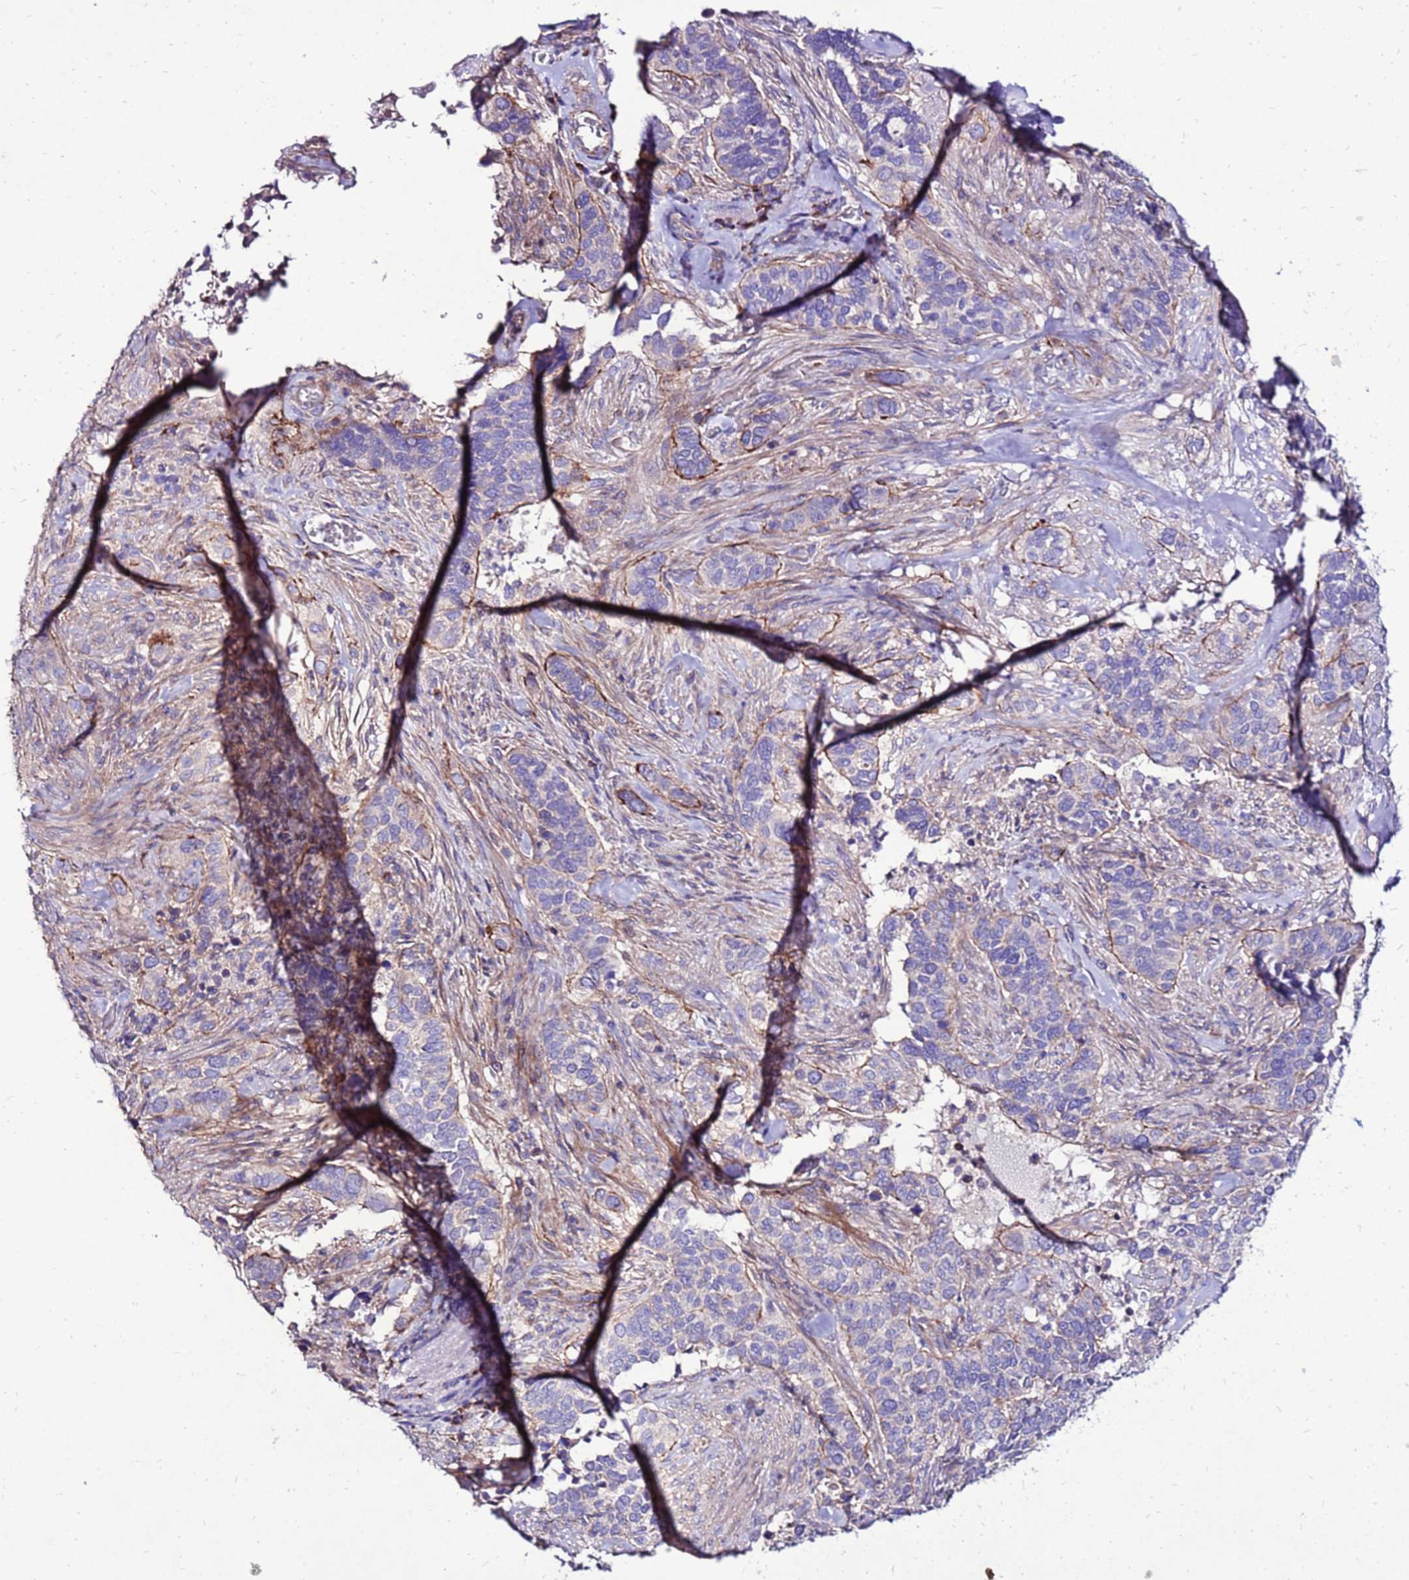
{"staining": {"intensity": "negative", "quantity": "none", "location": "none"}, "tissue": "cervical cancer", "cell_type": "Tumor cells", "image_type": "cancer", "snomed": [{"axis": "morphology", "description": "Squamous cell carcinoma, NOS"}, {"axis": "topography", "description": "Cervix"}], "caption": "Immunohistochemistry (IHC) micrograph of neoplastic tissue: squamous cell carcinoma (cervical) stained with DAB reveals no significant protein expression in tumor cells.", "gene": "TMEM106C", "patient": {"sex": "female", "age": 38}}